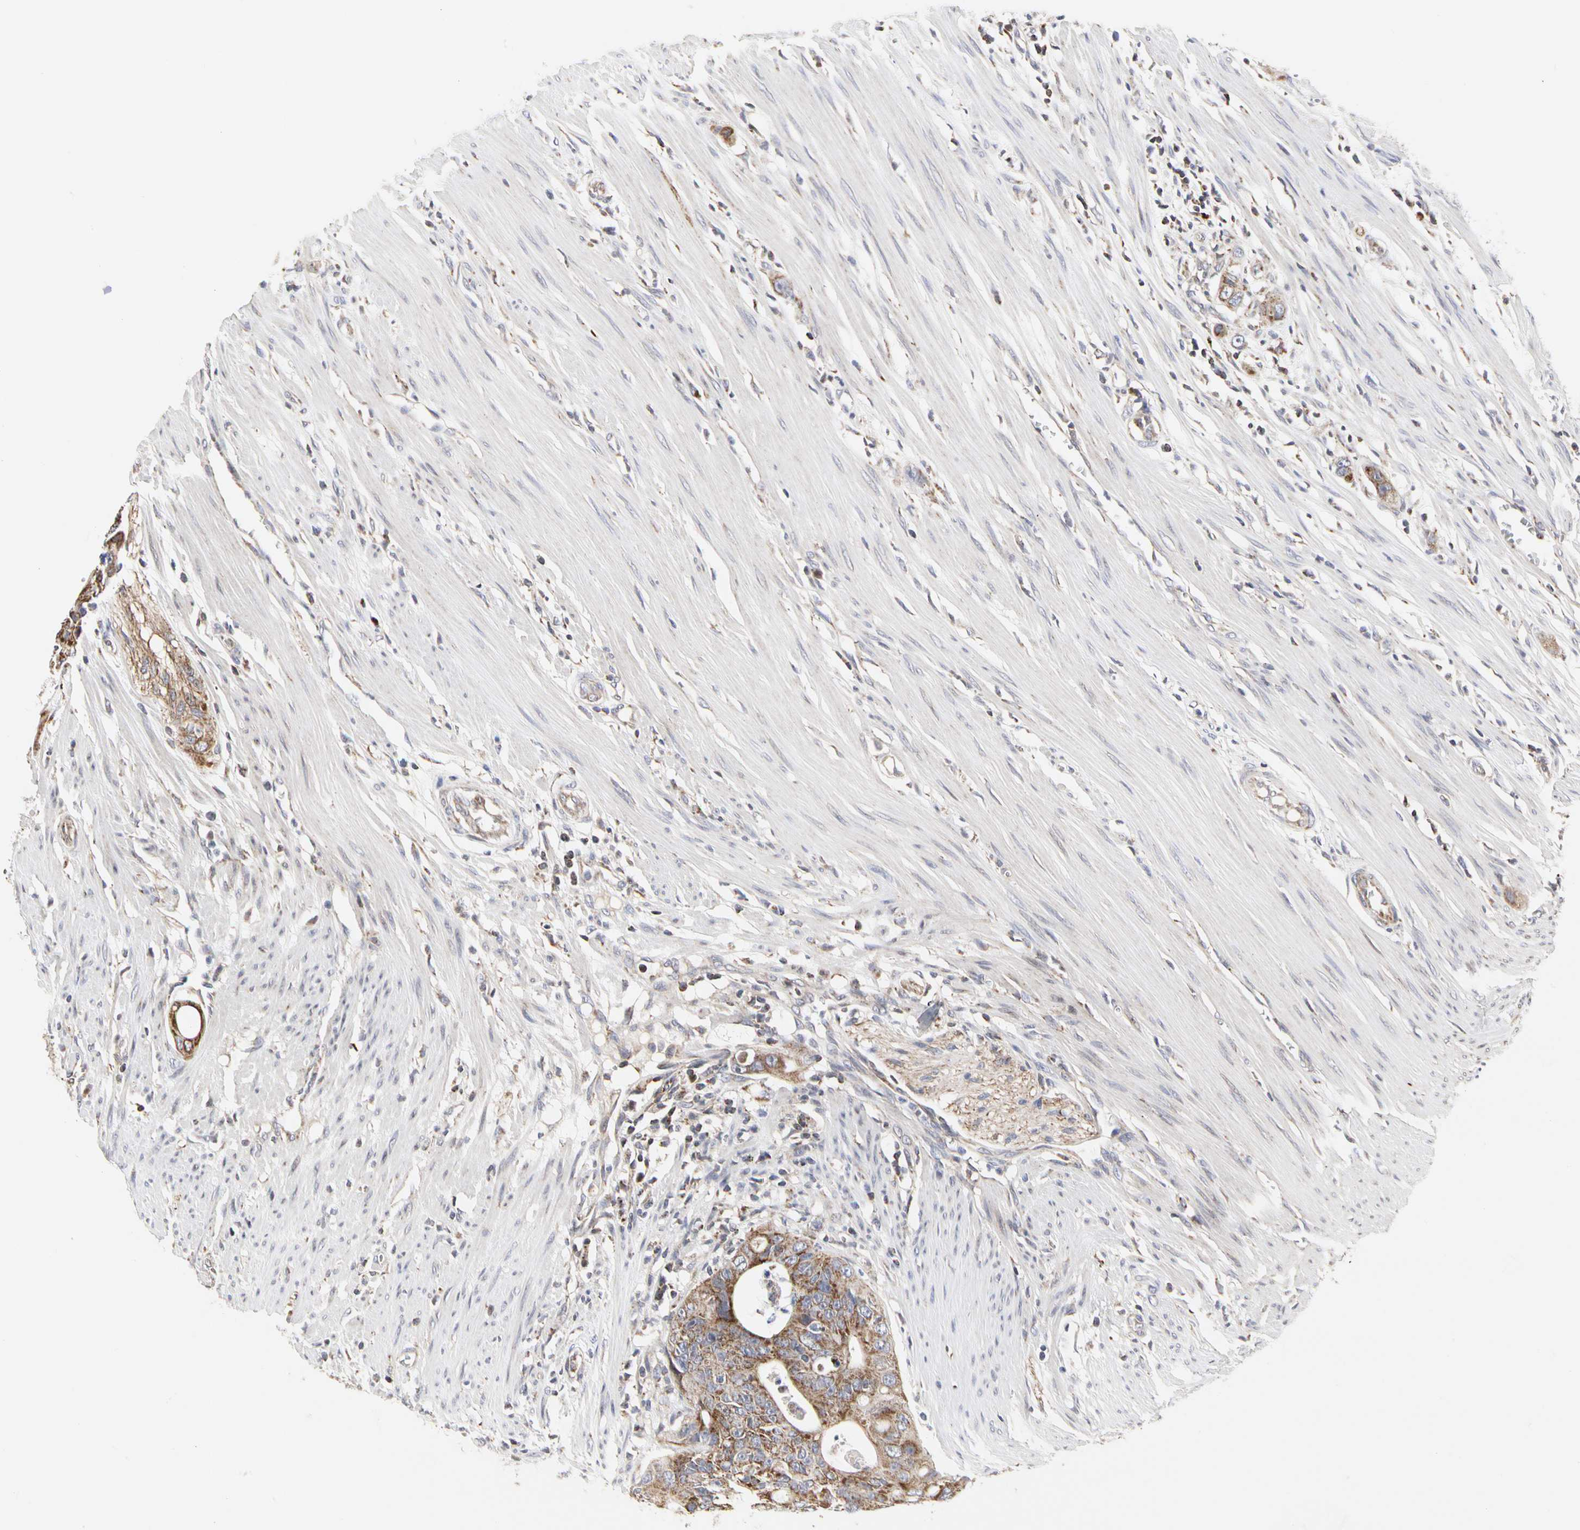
{"staining": {"intensity": "moderate", "quantity": ">75%", "location": "cytoplasmic/membranous"}, "tissue": "colorectal cancer", "cell_type": "Tumor cells", "image_type": "cancer", "snomed": [{"axis": "morphology", "description": "Adenocarcinoma, NOS"}, {"axis": "topography", "description": "Colon"}], "caption": "Immunohistochemistry (IHC) photomicrograph of neoplastic tissue: human colorectal cancer (adenocarcinoma) stained using immunohistochemistry (IHC) shows medium levels of moderate protein expression localized specifically in the cytoplasmic/membranous of tumor cells, appearing as a cytoplasmic/membranous brown color.", "gene": "TSKU", "patient": {"sex": "female", "age": 57}}